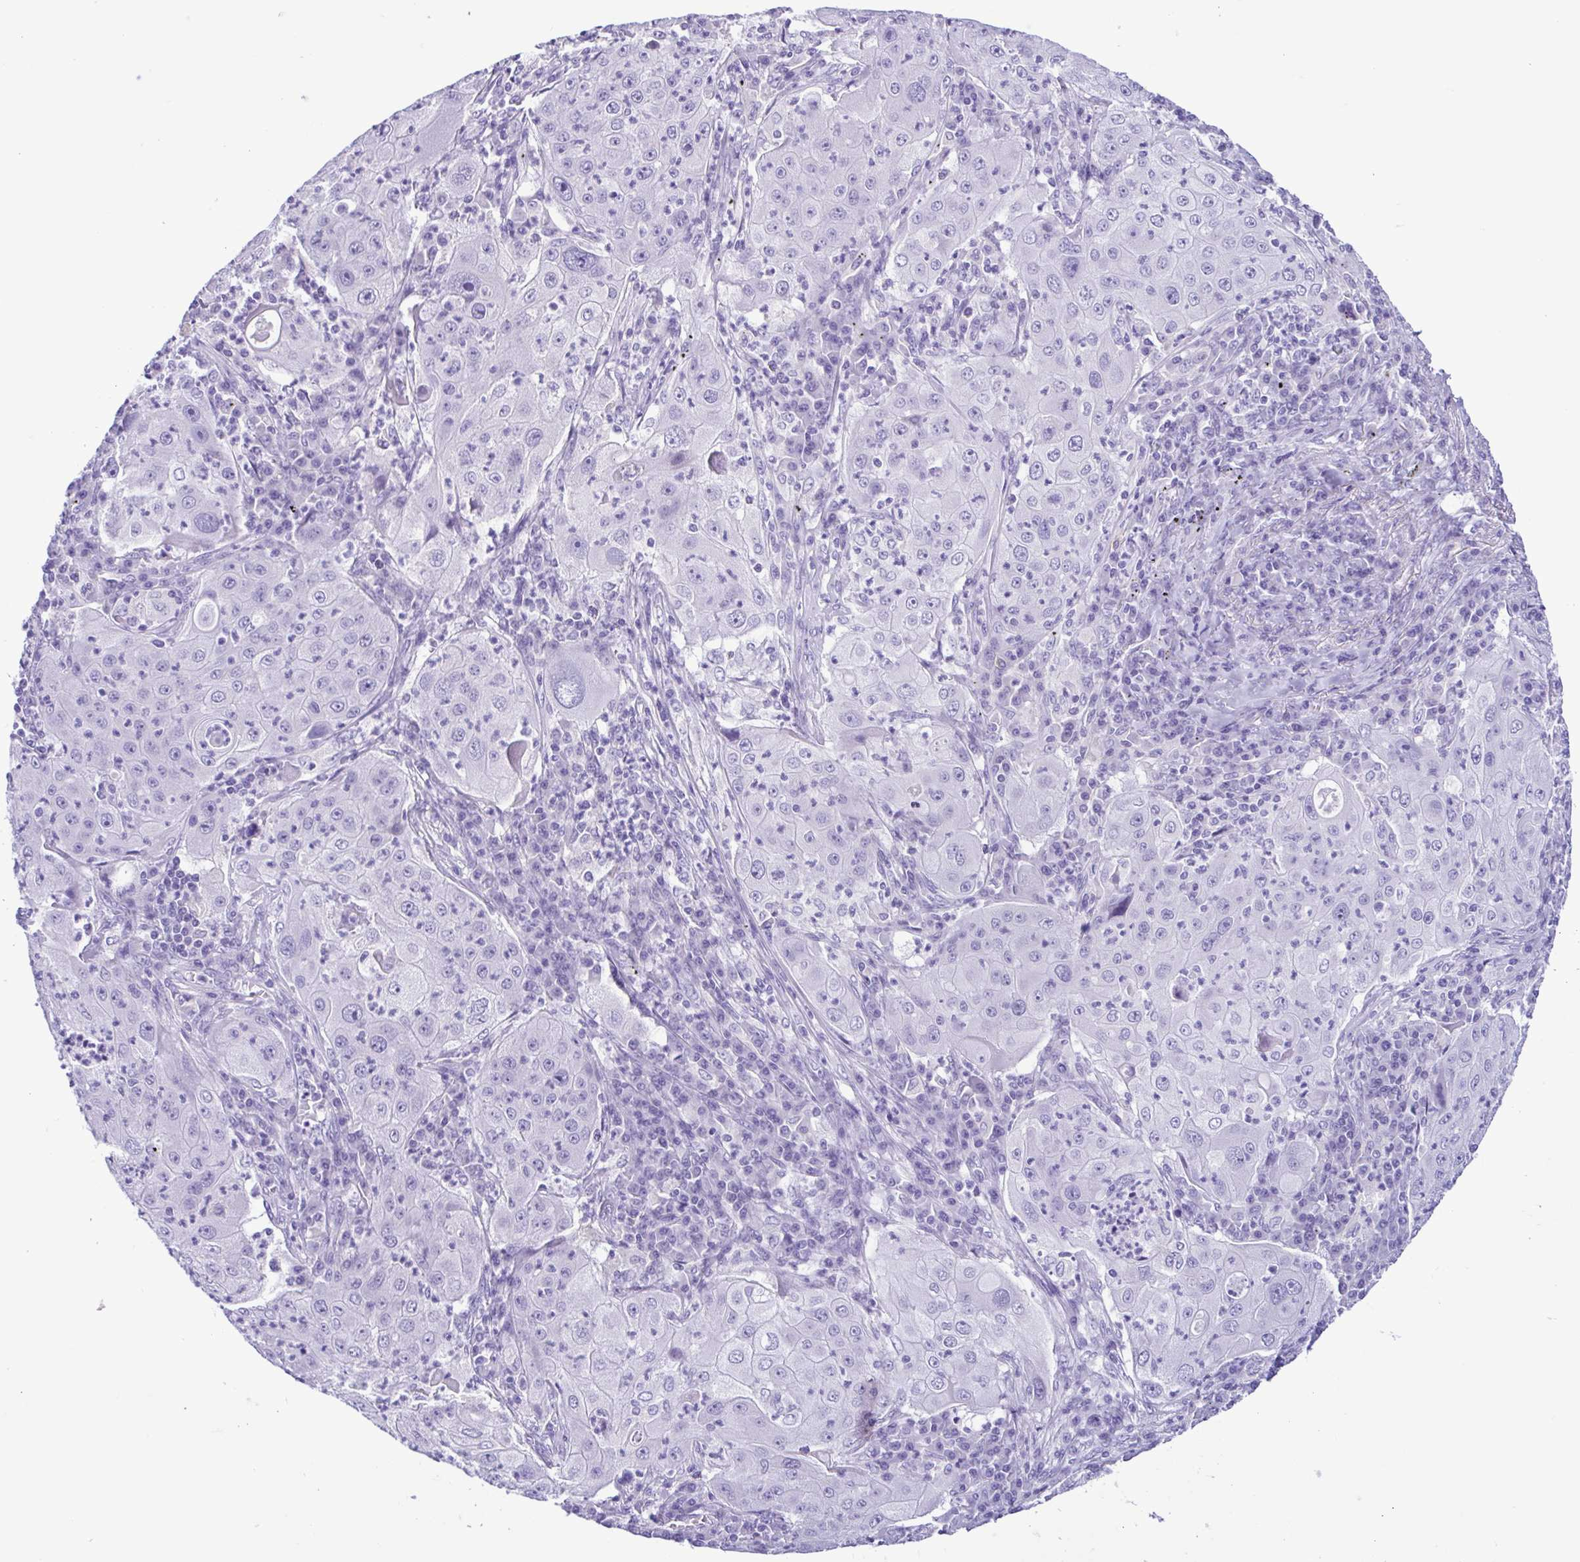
{"staining": {"intensity": "negative", "quantity": "none", "location": "none"}, "tissue": "lung cancer", "cell_type": "Tumor cells", "image_type": "cancer", "snomed": [{"axis": "morphology", "description": "Squamous cell carcinoma, NOS"}, {"axis": "topography", "description": "Lung"}], "caption": "Immunohistochemical staining of lung cancer exhibits no significant positivity in tumor cells.", "gene": "SPATA16", "patient": {"sex": "female", "age": 59}}